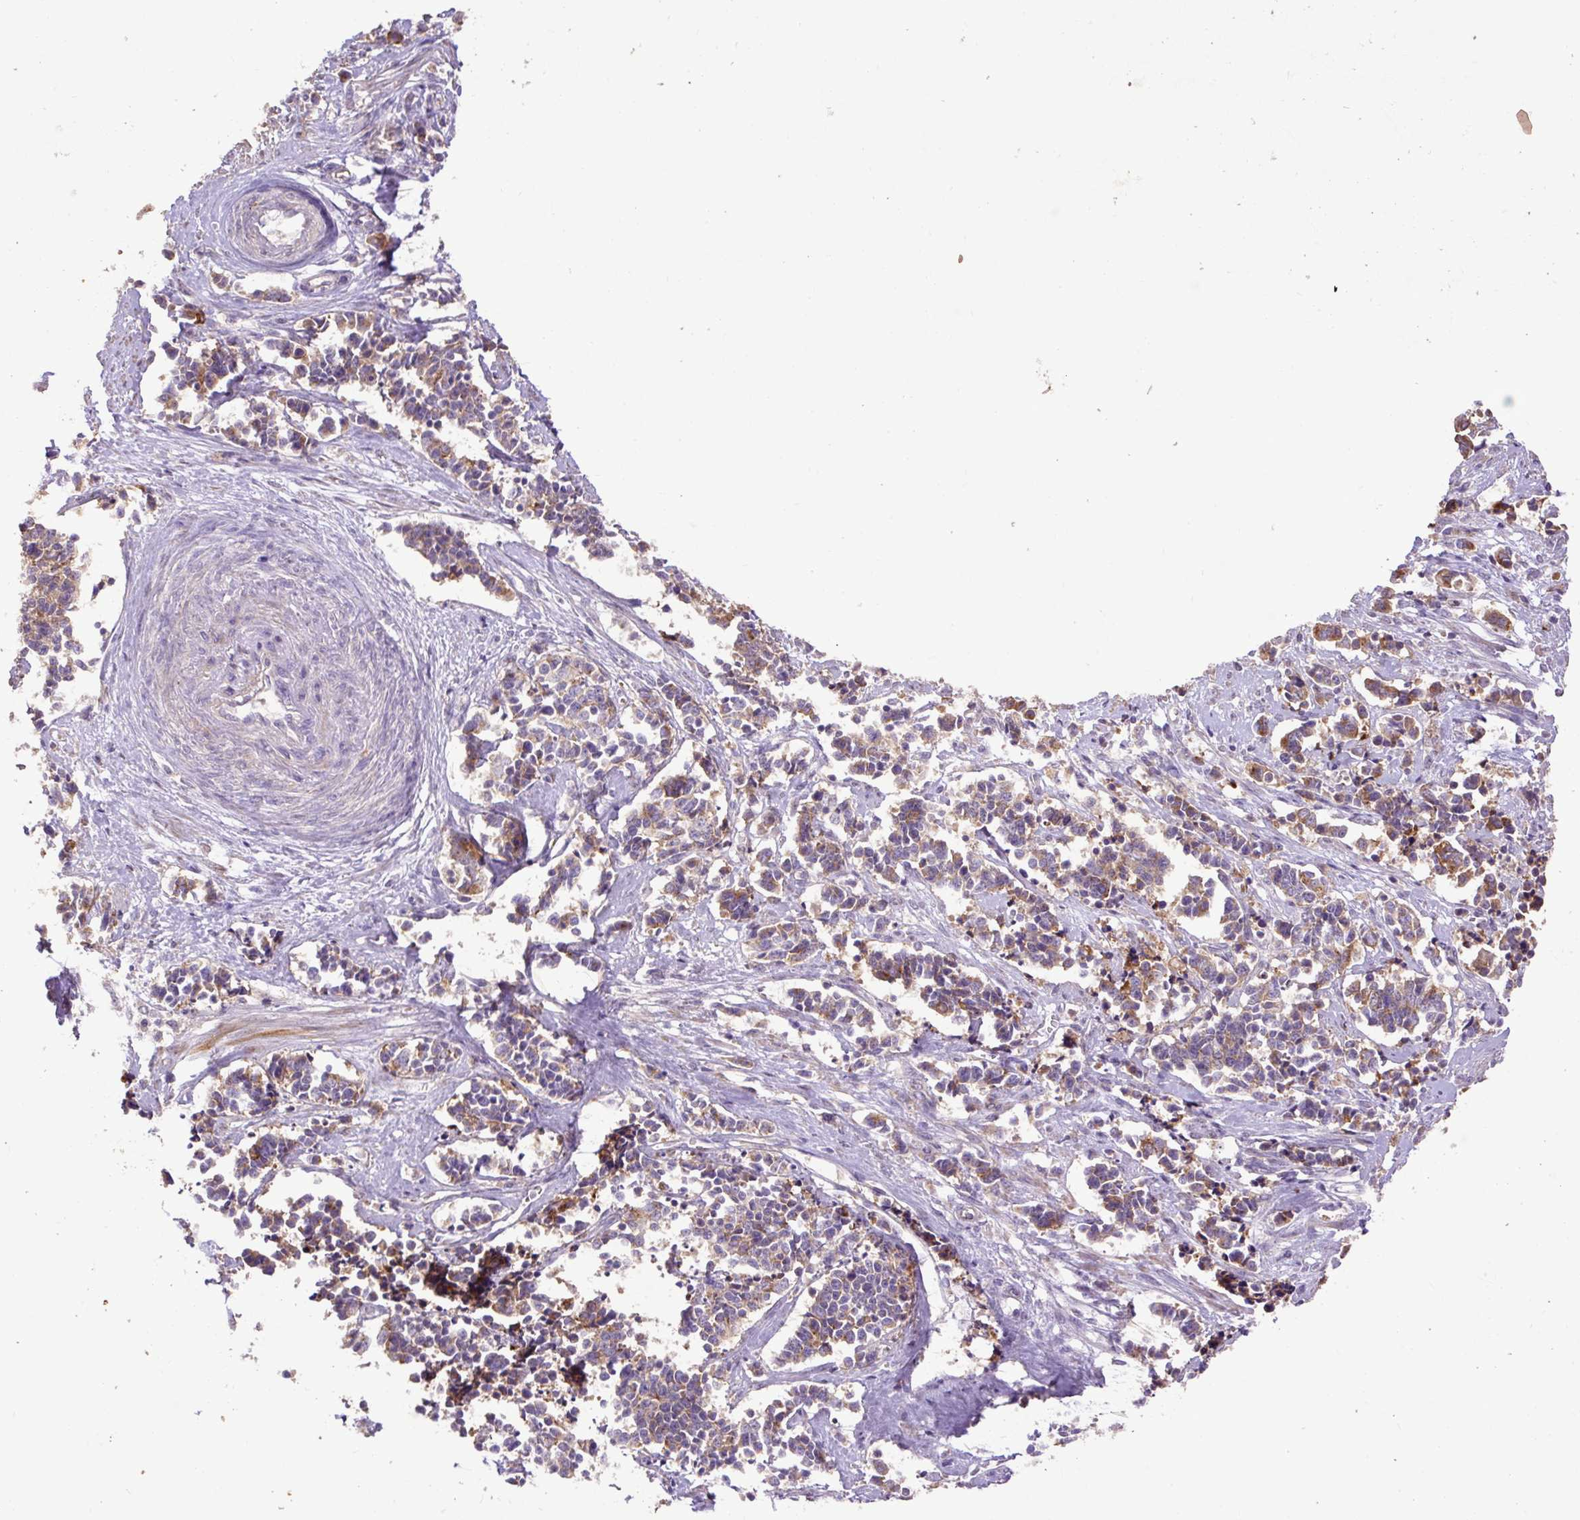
{"staining": {"intensity": "moderate", "quantity": "25%-75%", "location": "cytoplasmic/membranous"}, "tissue": "cervical cancer", "cell_type": "Tumor cells", "image_type": "cancer", "snomed": [{"axis": "morphology", "description": "Normal tissue, NOS"}, {"axis": "morphology", "description": "Squamous cell carcinoma, NOS"}, {"axis": "topography", "description": "Cervix"}], "caption": "Protein expression analysis of human cervical cancer reveals moderate cytoplasmic/membranous expression in approximately 25%-75% of tumor cells.", "gene": "ABR", "patient": {"sex": "female", "age": 35}}